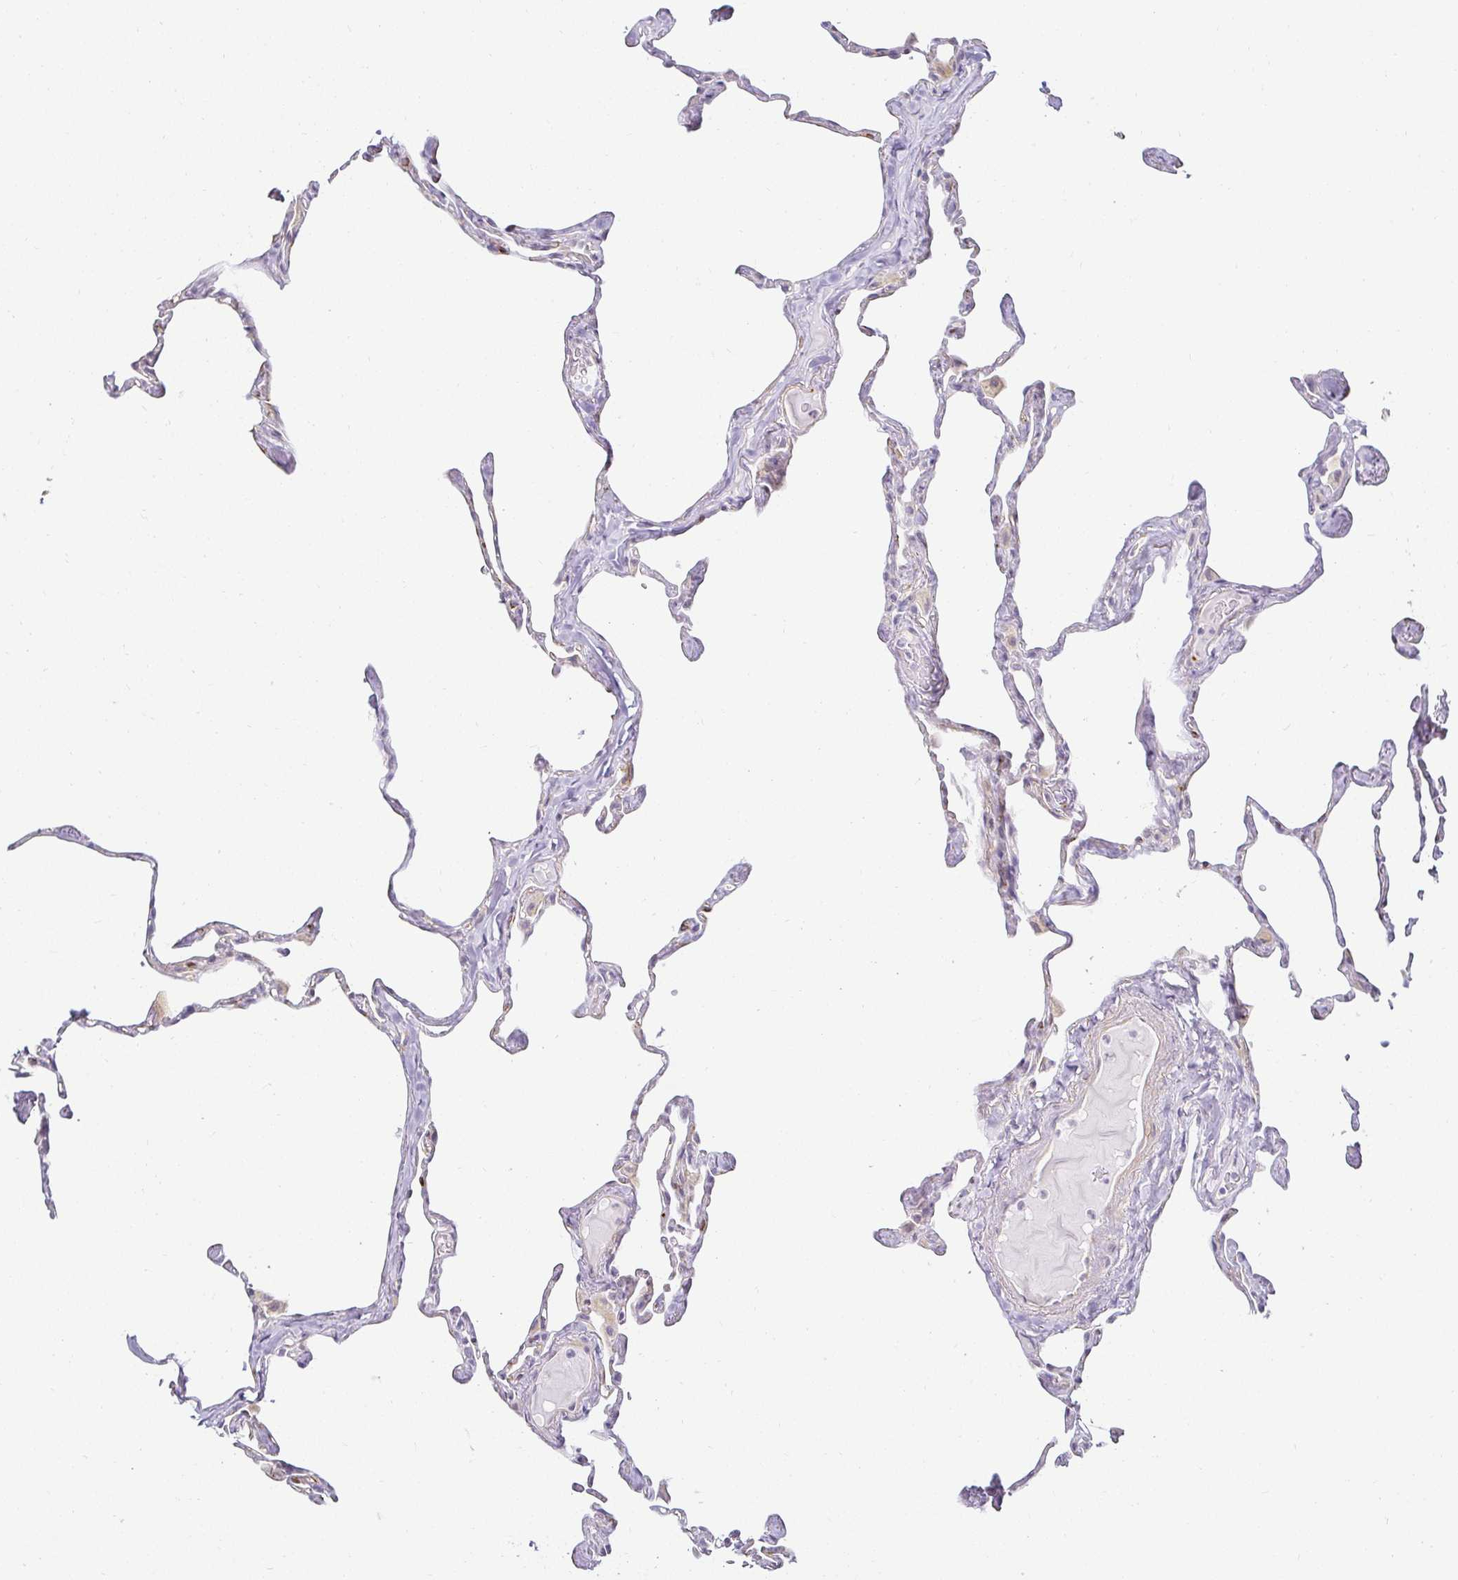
{"staining": {"intensity": "weak", "quantity": "<25%", "location": "cytoplasmic/membranous"}, "tissue": "lung", "cell_type": "Alveolar cells", "image_type": "normal", "snomed": [{"axis": "morphology", "description": "Normal tissue, NOS"}, {"axis": "topography", "description": "Lung"}], "caption": "Micrograph shows no protein staining in alveolar cells of unremarkable lung. The staining is performed using DAB brown chromogen with nuclei counter-stained in using hematoxylin.", "gene": "ACAN", "patient": {"sex": "male", "age": 65}}